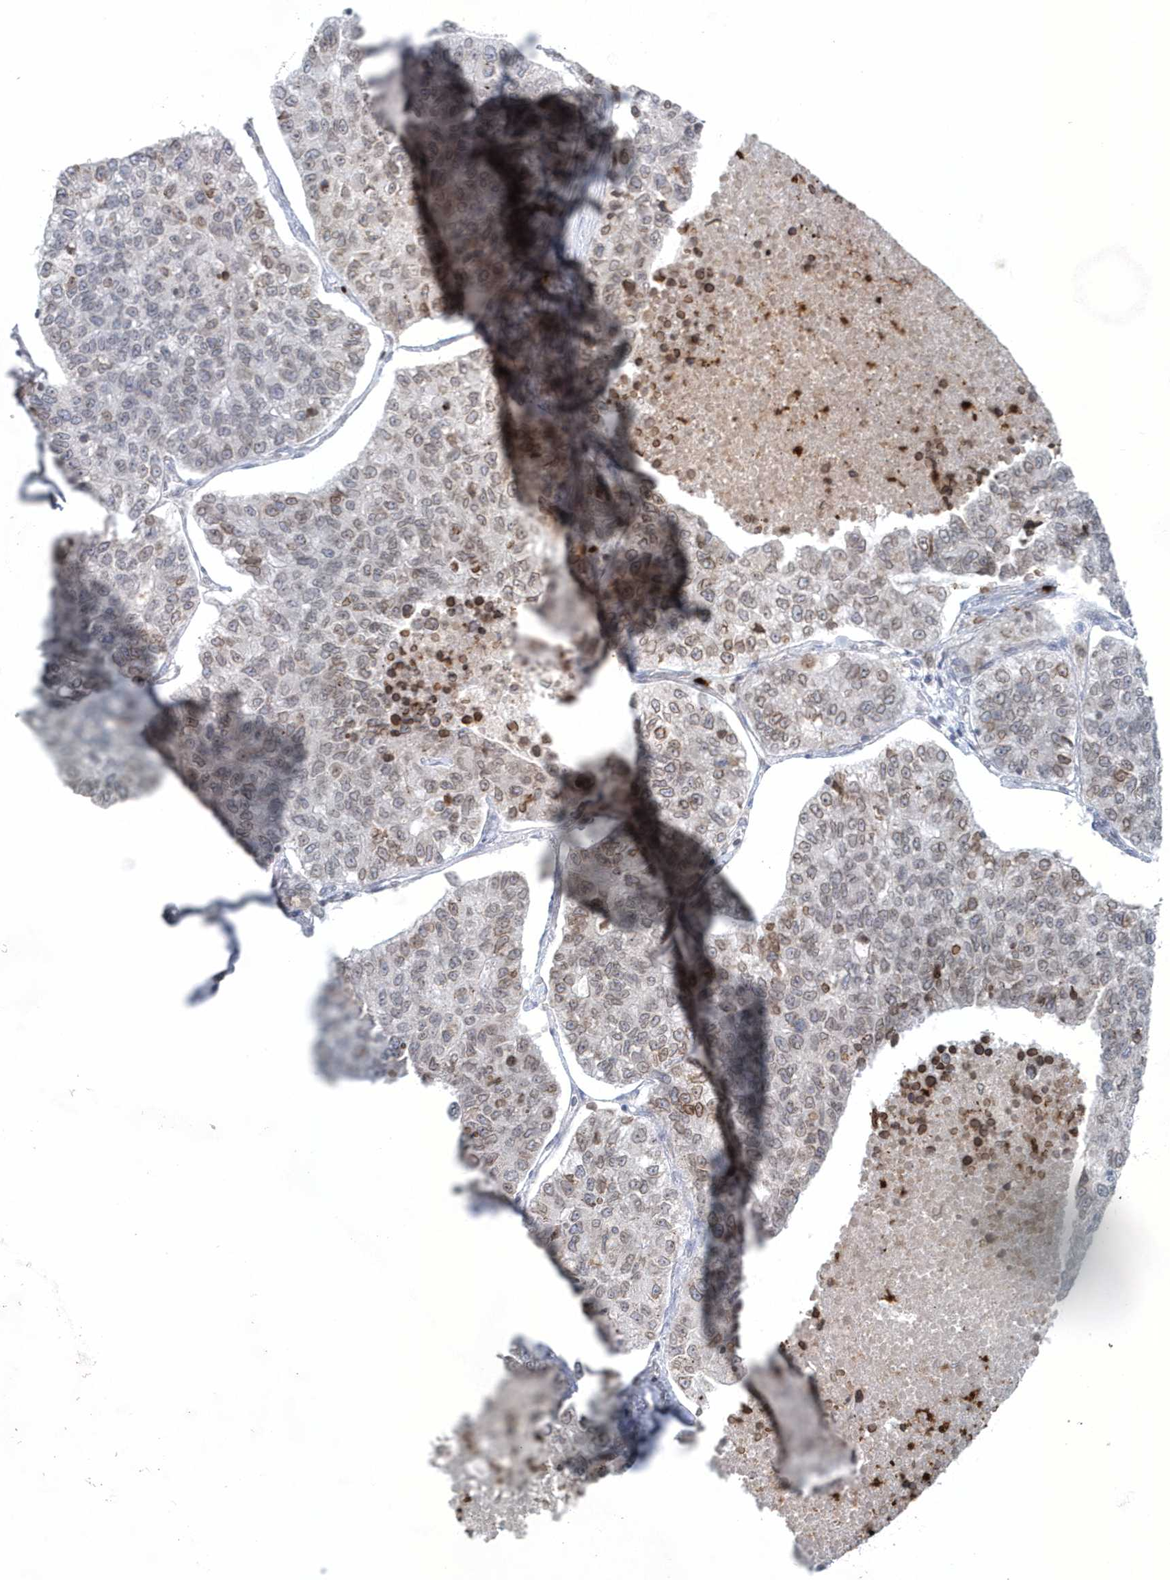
{"staining": {"intensity": "weak", "quantity": "25%-75%", "location": "cytoplasmic/membranous,nuclear"}, "tissue": "lung cancer", "cell_type": "Tumor cells", "image_type": "cancer", "snomed": [{"axis": "morphology", "description": "Adenocarcinoma, NOS"}, {"axis": "topography", "description": "Lung"}], "caption": "Tumor cells show low levels of weak cytoplasmic/membranous and nuclear expression in approximately 25%-75% of cells in adenocarcinoma (lung).", "gene": "NUP54", "patient": {"sex": "male", "age": 49}}